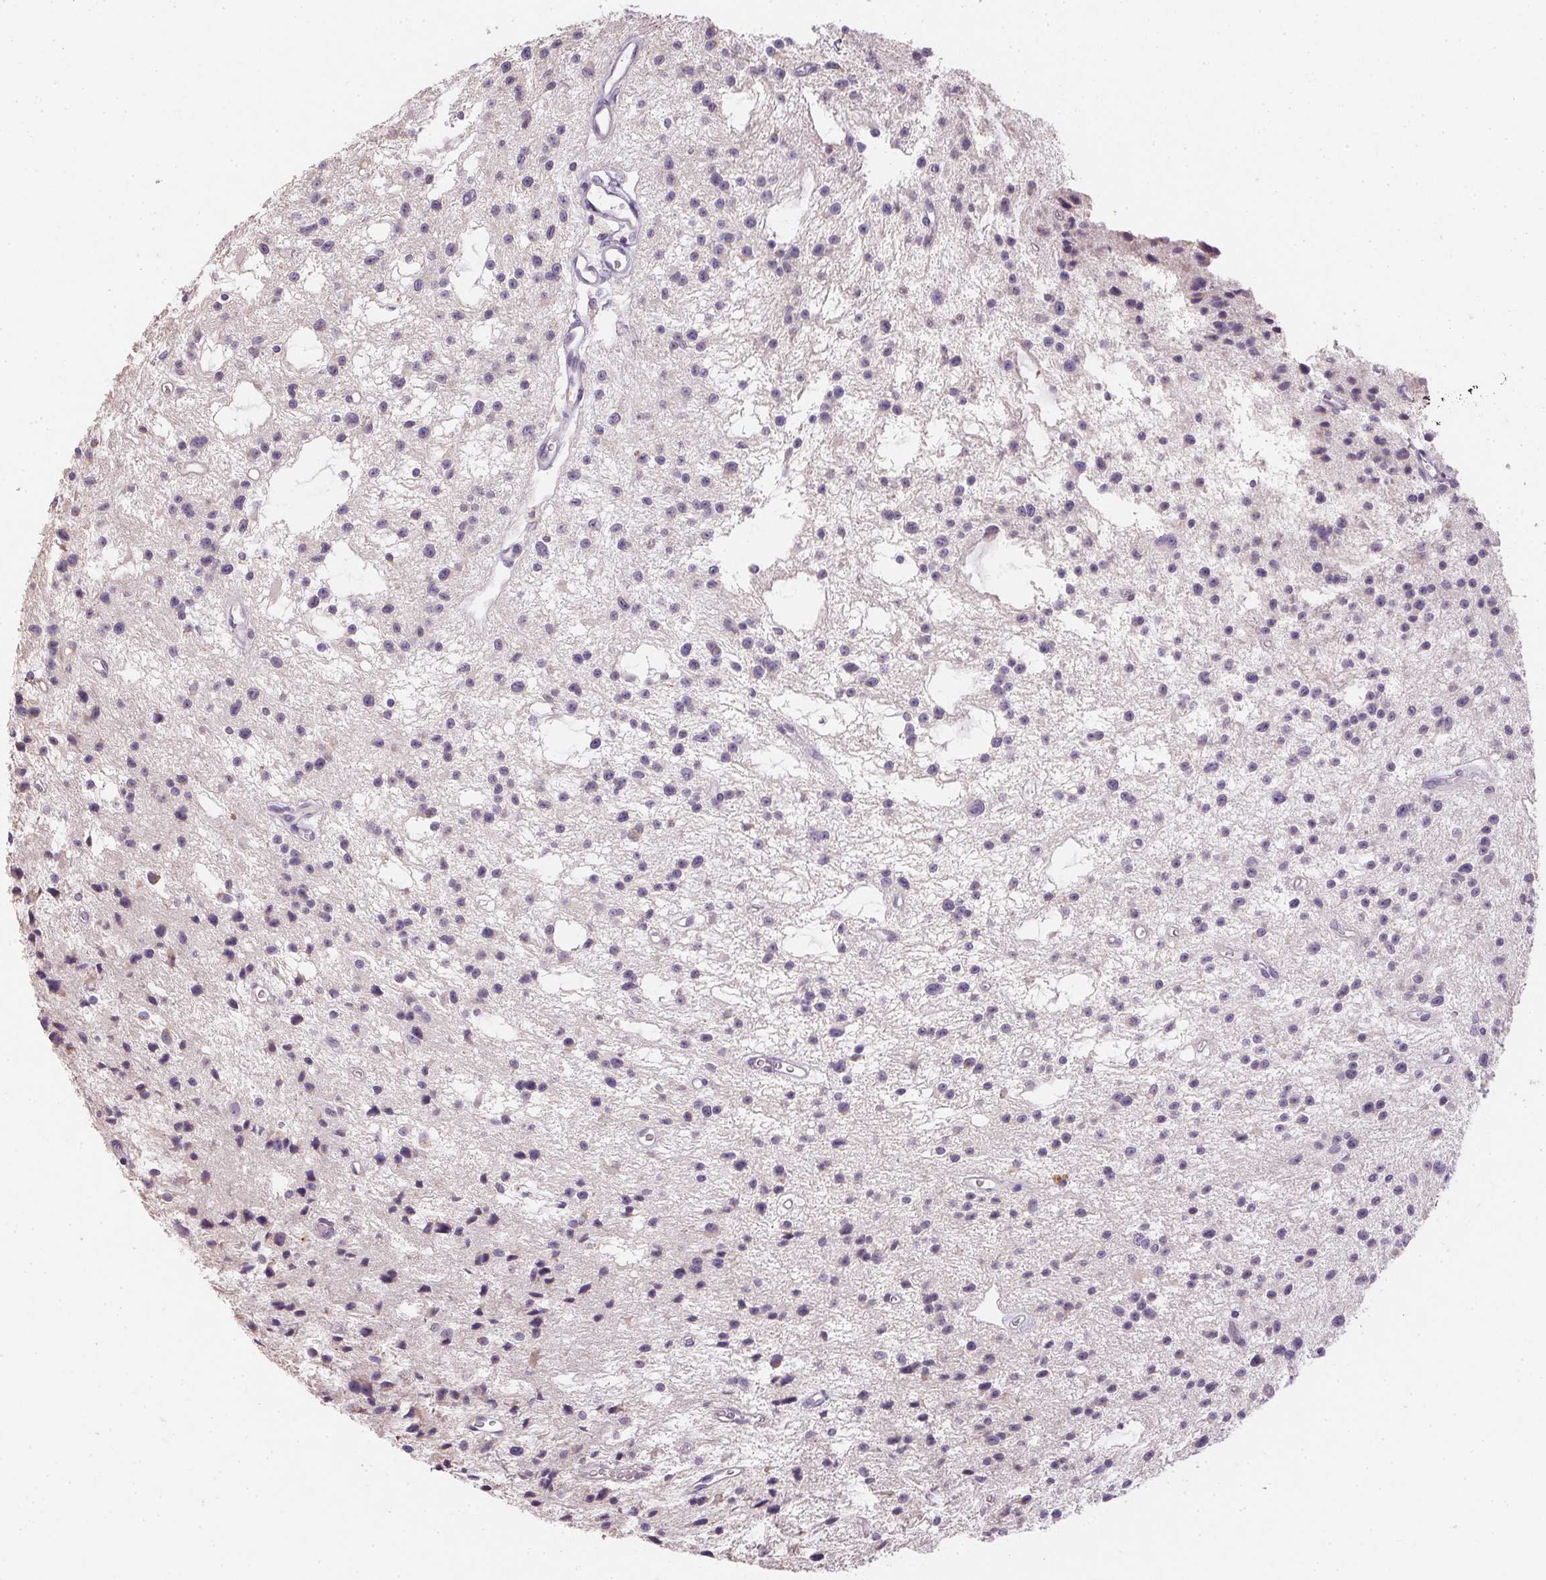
{"staining": {"intensity": "negative", "quantity": "none", "location": "none"}, "tissue": "glioma", "cell_type": "Tumor cells", "image_type": "cancer", "snomed": [{"axis": "morphology", "description": "Glioma, malignant, Low grade"}, {"axis": "topography", "description": "Brain"}], "caption": "IHC photomicrograph of neoplastic tissue: malignant low-grade glioma stained with DAB (3,3'-diaminobenzidine) demonstrates no significant protein staining in tumor cells. The staining was performed using DAB to visualize the protein expression in brown, while the nuclei were stained in blue with hematoxylin (Magnification: 20x).", "gene": "SMYD1", "patient": {"sex": "male", "age": 43}}